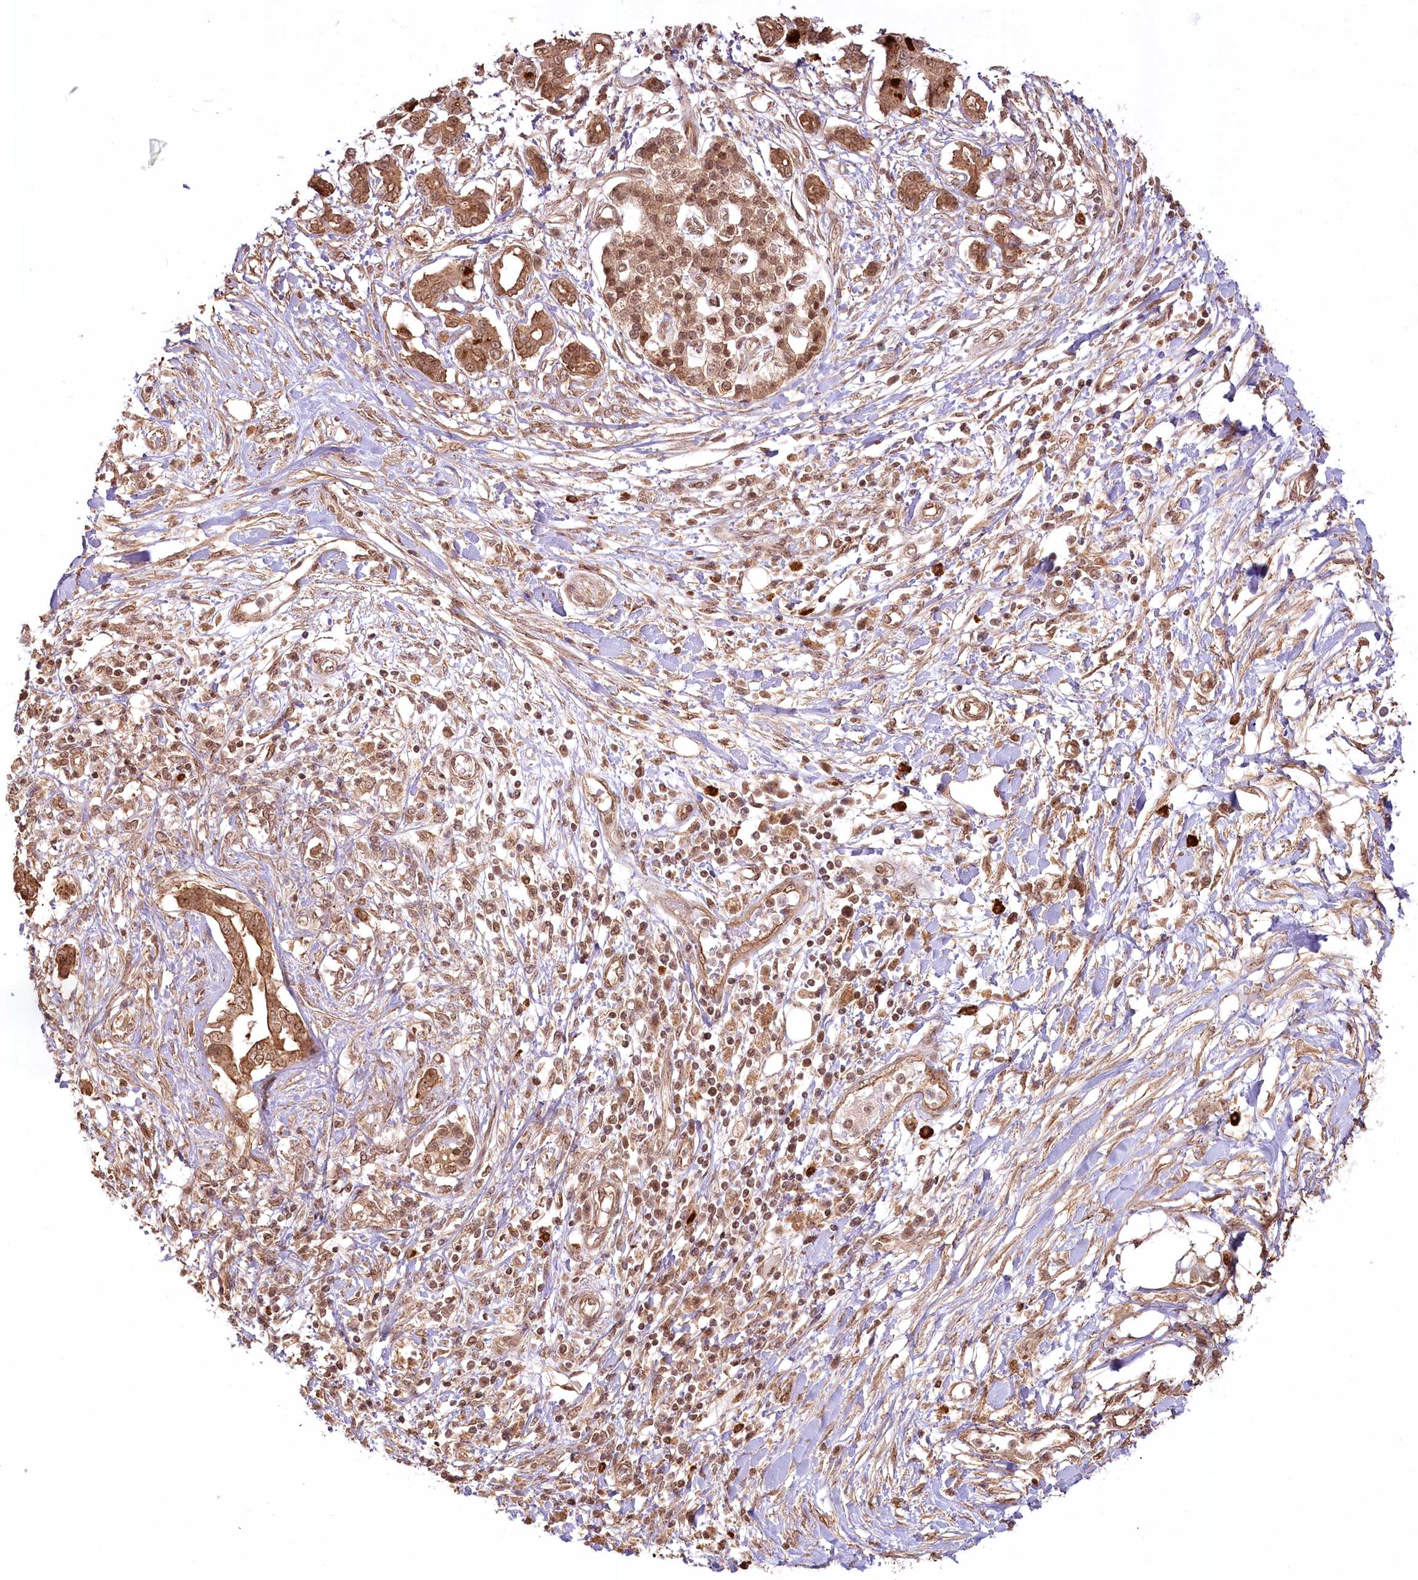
{"staining": {"intensity": "moderate", "quantity": ">75%", "location": "cytoplasmic/membranous"}, "tissue": "pancreatic cancer", "cell_type": "Tumor cells", "image_type": "cancer", "snomed": [{"axis": "morphology", "description": "Adenocarcinoma, NOS"}, {"axis": "topography", "description": "Pancreas"}], "caption": "A brown stain labels moderate cytoplasmic/membranous staining of a protein in human pancreatic adenocarcinoma tumor cells. Using DAB (3,3'-diaminobenzidine) (brown) and hematoxylin (blue) stains, captured at high magnification using brightfield microscopy.", "gene": "R3HDM2", "patient": {"sex": "female", "age": 56}}